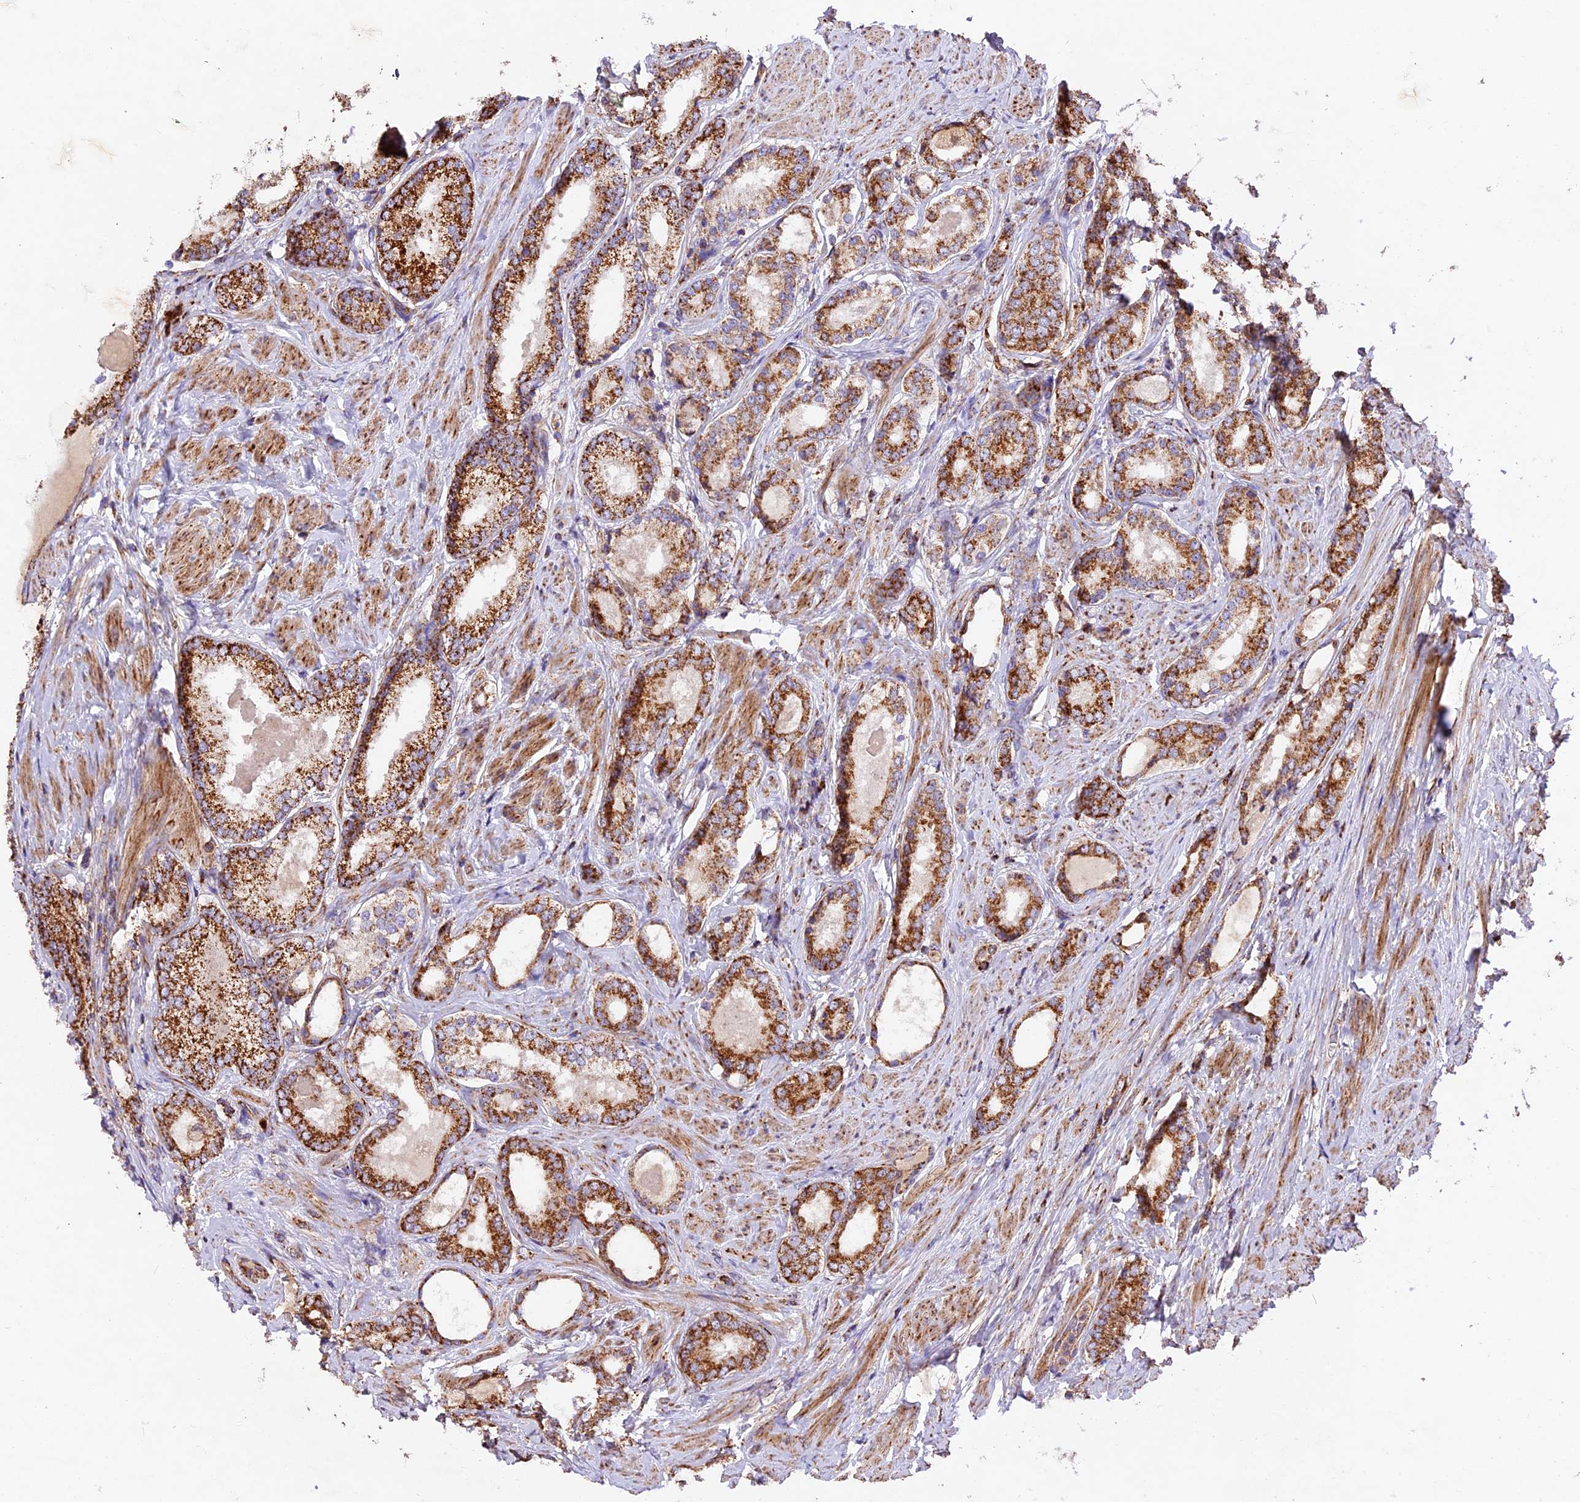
{"staining": {"intensity": "strong", "quantity": ">75%", "location": "cytoplasmic/membranous"}, "tissue": "prostate cancer", "cell_type": "Tumor cells", "image_type": "cancer", "snomed": [{"axis": "morphology", "description": "Adenocarcinoma, Low grade"}, {"axis": "topography", "description": "Prostate"}], "caption": "Immunohistochemistry (IHC) staining of prostate cancer (adenocarcinoma (low-grade)), which demonstrates high levels of strong cytoplasmic/membranous staining in approximately >75% of tumor cells indicating strong cytoplasmic/membranous protein expression. The staining was performed using DAB (brown) for protein detection and nuclei were counterstained in hematoxylin (blue).", "gene": "NDUFA8", "patient": {"sex": "male", "age": 68}}